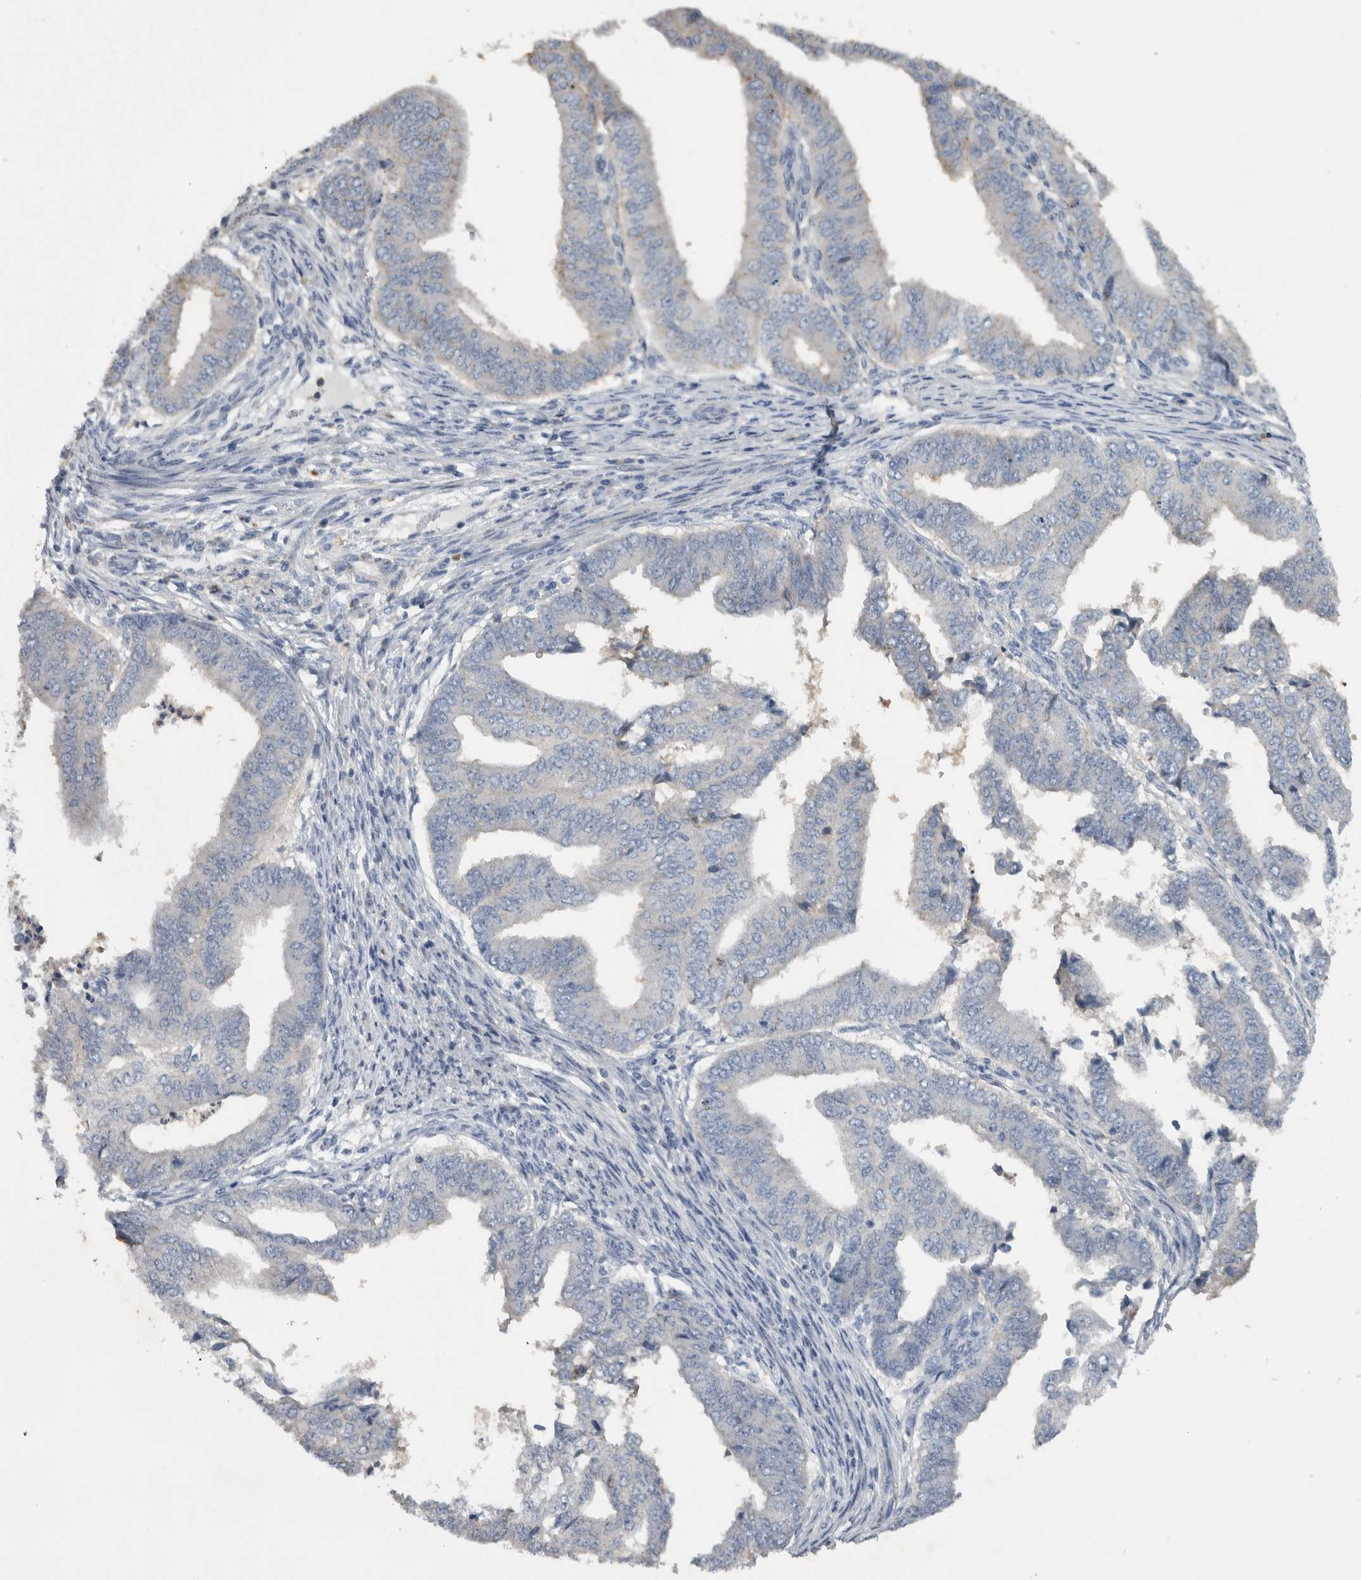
{"staining": {"intensity": "negative", "quantity": "none", "location": "none"}, "tissue": "endometrial cancer", "cell_type": "Tumor cells", "image_type": "cancer", "snomed": [{"axis": "morphology", "description": "Polyp, NOS"}, {"axis": "morphology", "description": "Adenocarcinoma, NOS"}, {"axis": "morphology", "description": "Adenoma, NOS"}, {"axis": "topography", "description": "Endometrium"}], "caption": "IHC of endometrial polyp displays no staining in tumor cells. The staining was performed using DAB to visualize the protein expression in brown, while the nuclei were stained in blue with hematoxylin (Magnification: 20x).", "gene": "NT5C2", "patient": {"sex": "female", "age": 79}}